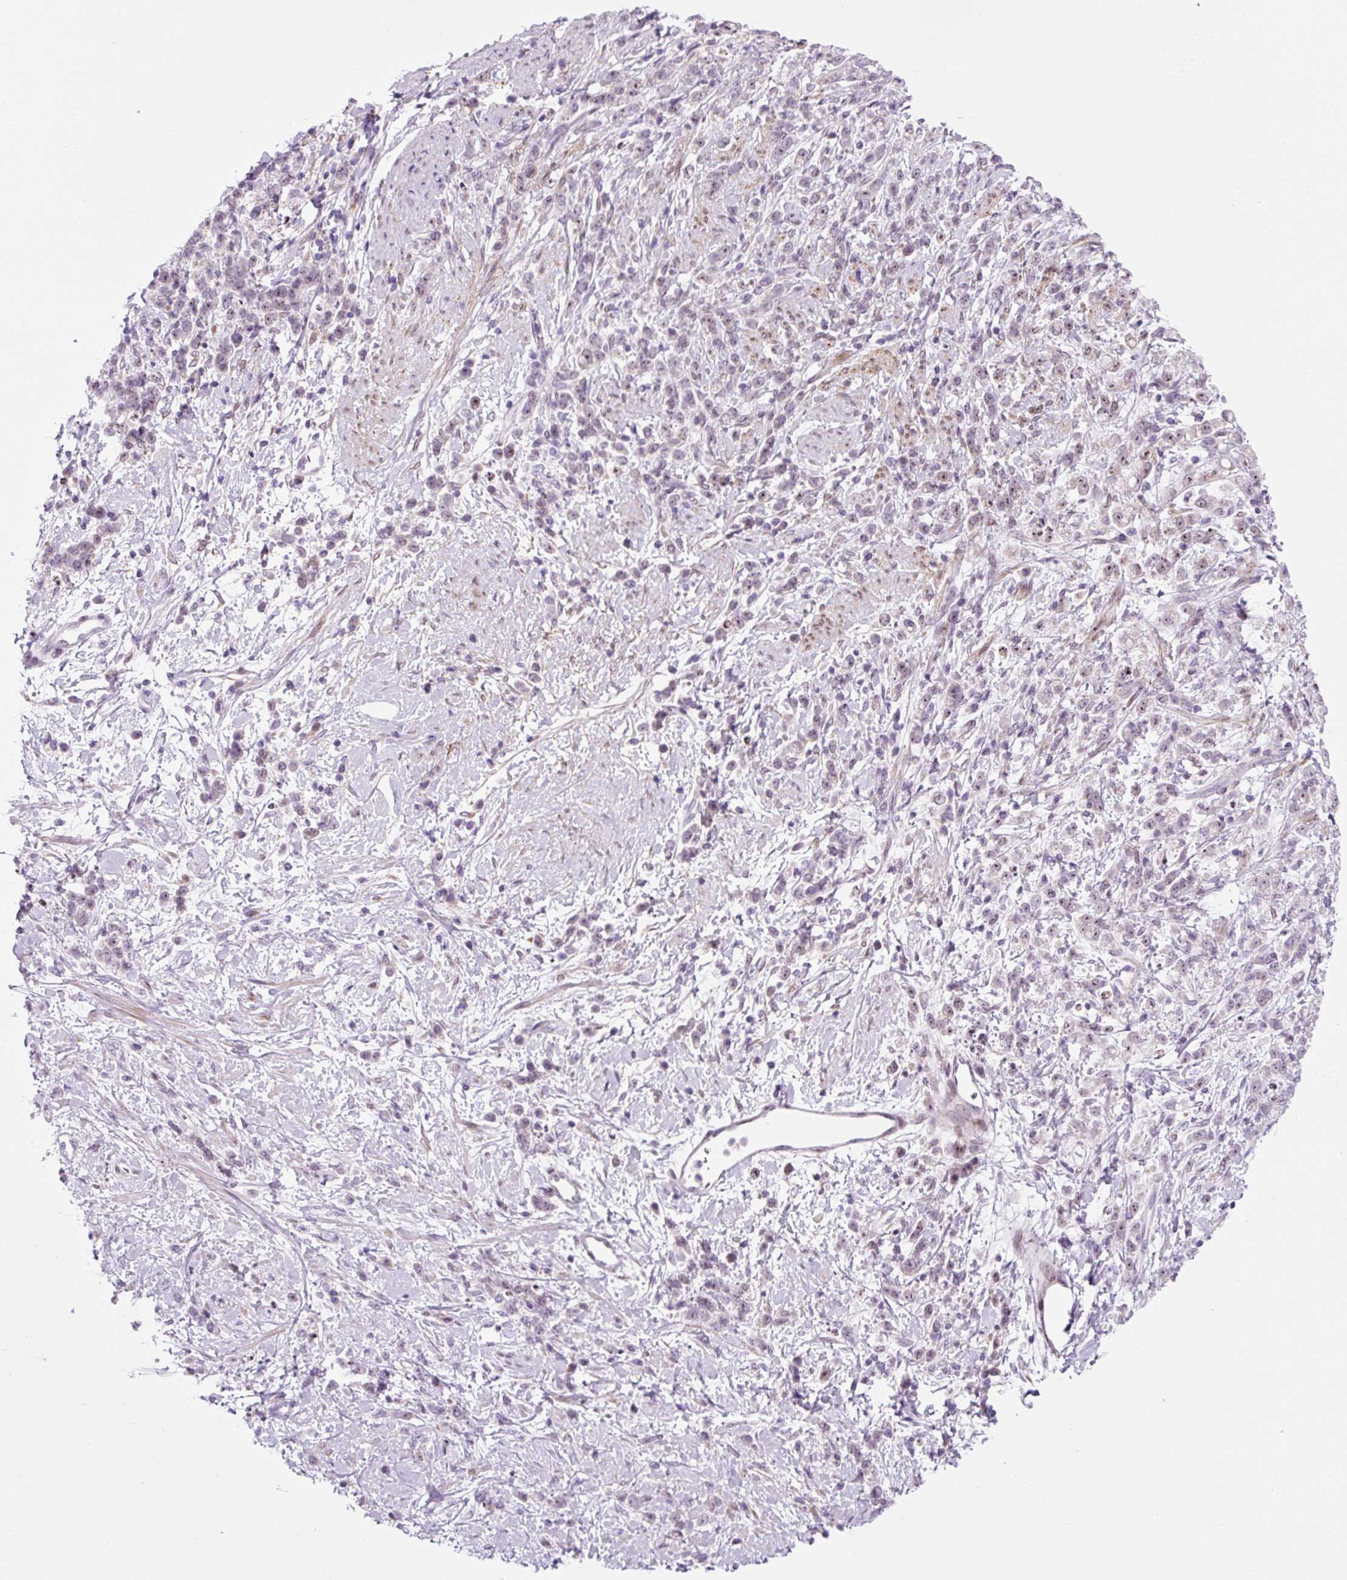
{"staining": {"intensity": "weak", "quantity": "25%-75%", "location": "nuclear"}, "tissue": "stomach cancer", "cell_type": "Tumor cells", "image_type": "cancer", "snomed": [{"axis": "morphology", "description": "Adenocarcinoma, NOS"}, {"axis": "topography", "description": "Stomach"}], "caption": "A brown stain shows weak nuclear expression of a protein in adenocarcinoma (stomach) tumor cells.", "gene": "RRS1", "patient": {"sex": "female", "age": 60}}